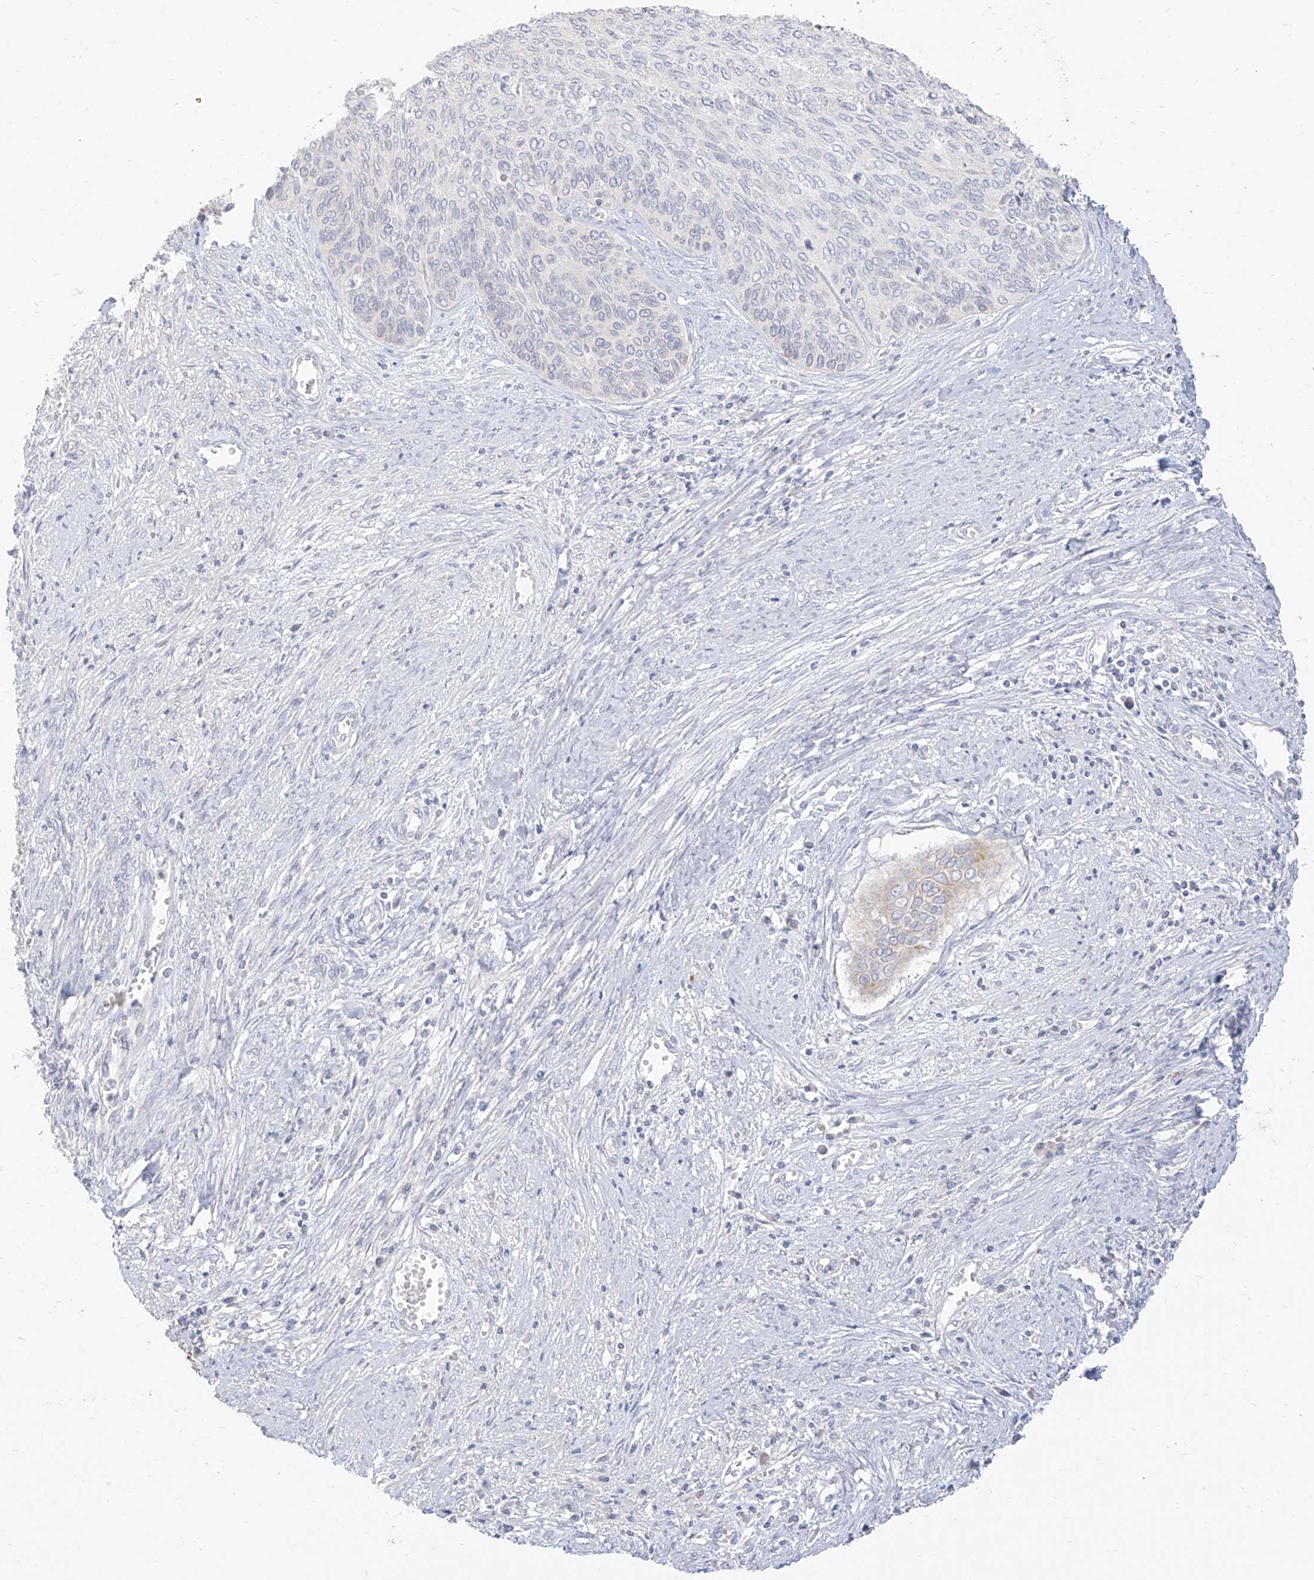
{"staining": {"intensity": "negative", "quantity": "none", "location": "none"}, "tissue": "cervical cancer", "cell_type": "Tumor cells", "image_type": "cancer", "snomed": [{"axis": "morphology", "description": "Squamous cell carcinoma, NOS"}, {"axis": "topography", "description": "Cervix"}], "caption": "This is an immunohistochemistry histopathology image of human cervical squamous cell carcinoma. There is no positivity in tumor cells.", "gene": "ARHGEF40", "patient": {"sex": "female", "age": 55}}